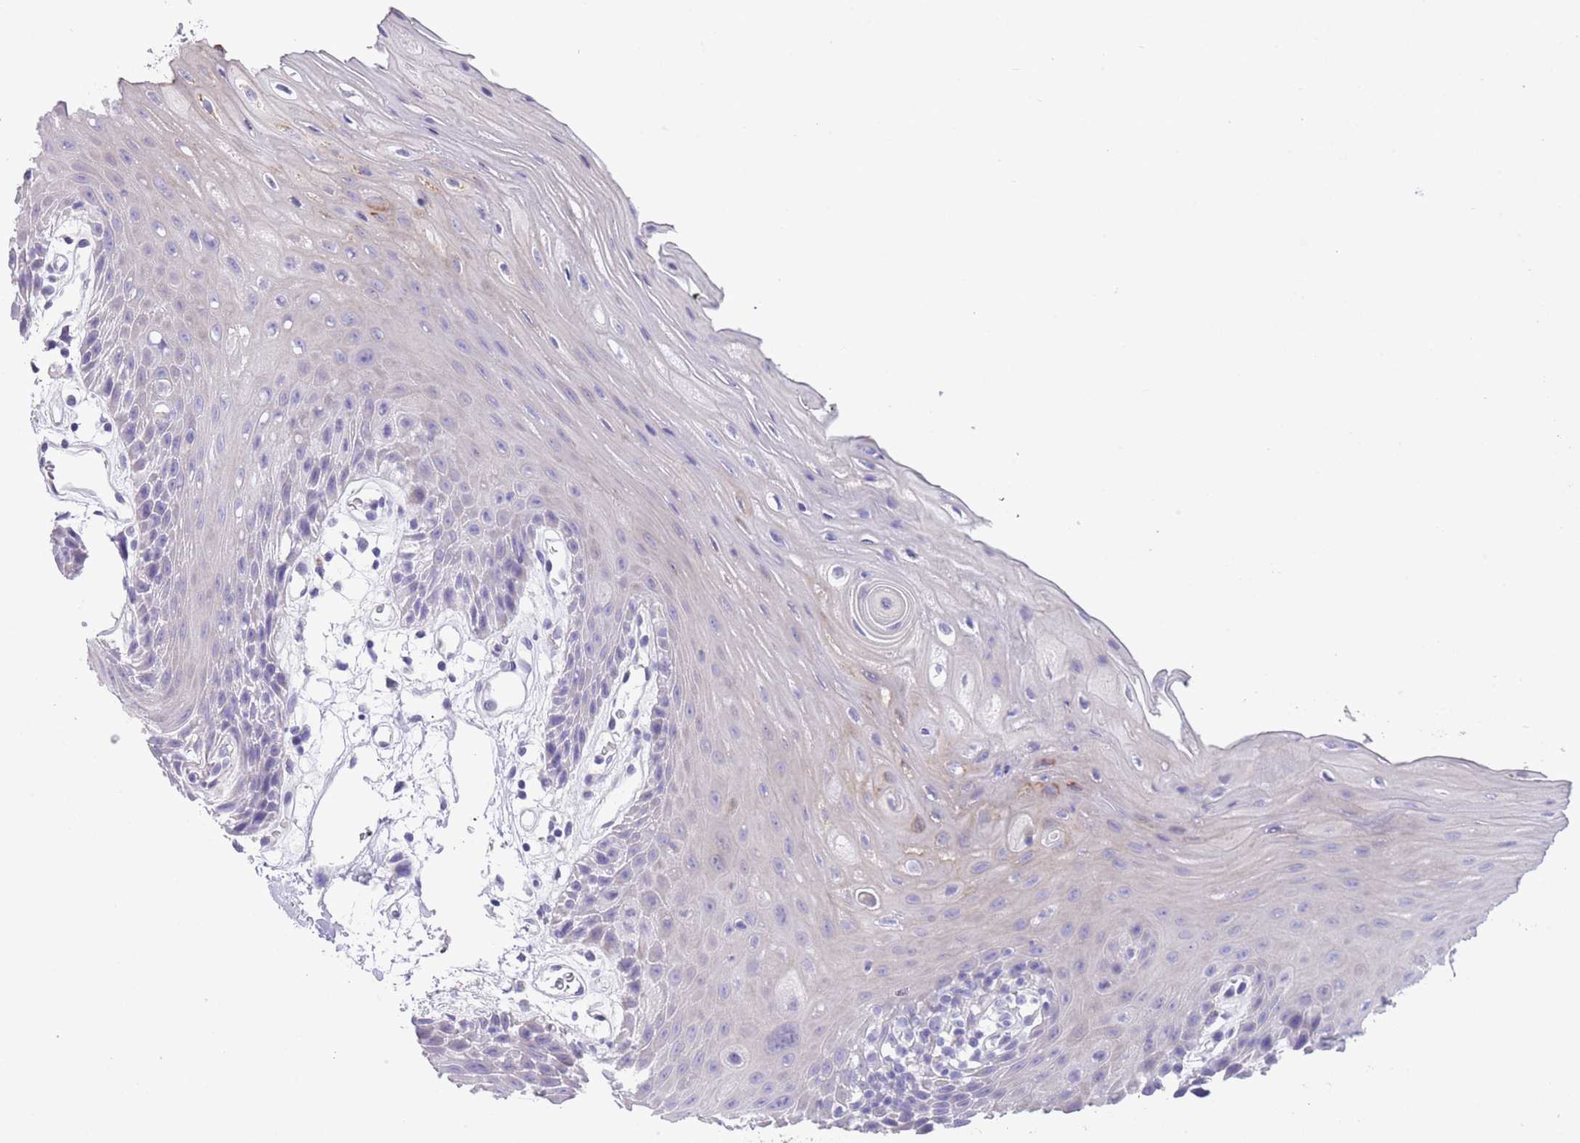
{"staining": {"intensity": "negative", "quantity": "none", "location": "none"}, "tissue": "oral mucosa", "cell_type": "Squamous epithelial cells", "image_type": "normal", "snomed": [{"axis": "morphology", "description": "Normal tissue, NOS"}, {"axis": "topography", "description": "Oral tissue"}, {"axis": "topography", "description": "Tounge, NOS"}], "caption": "The photomicrograph demonstrates no significant positivity in squamous epithelial cells of oral mucosa. (Stains: DAB immunohistochemistry (IHC) with hematoxylin counter stain, Microscopy: brightfield microscopy at high magnification).", "gene": "RAI2", "patient": {"sex": "female", "age": 59}}